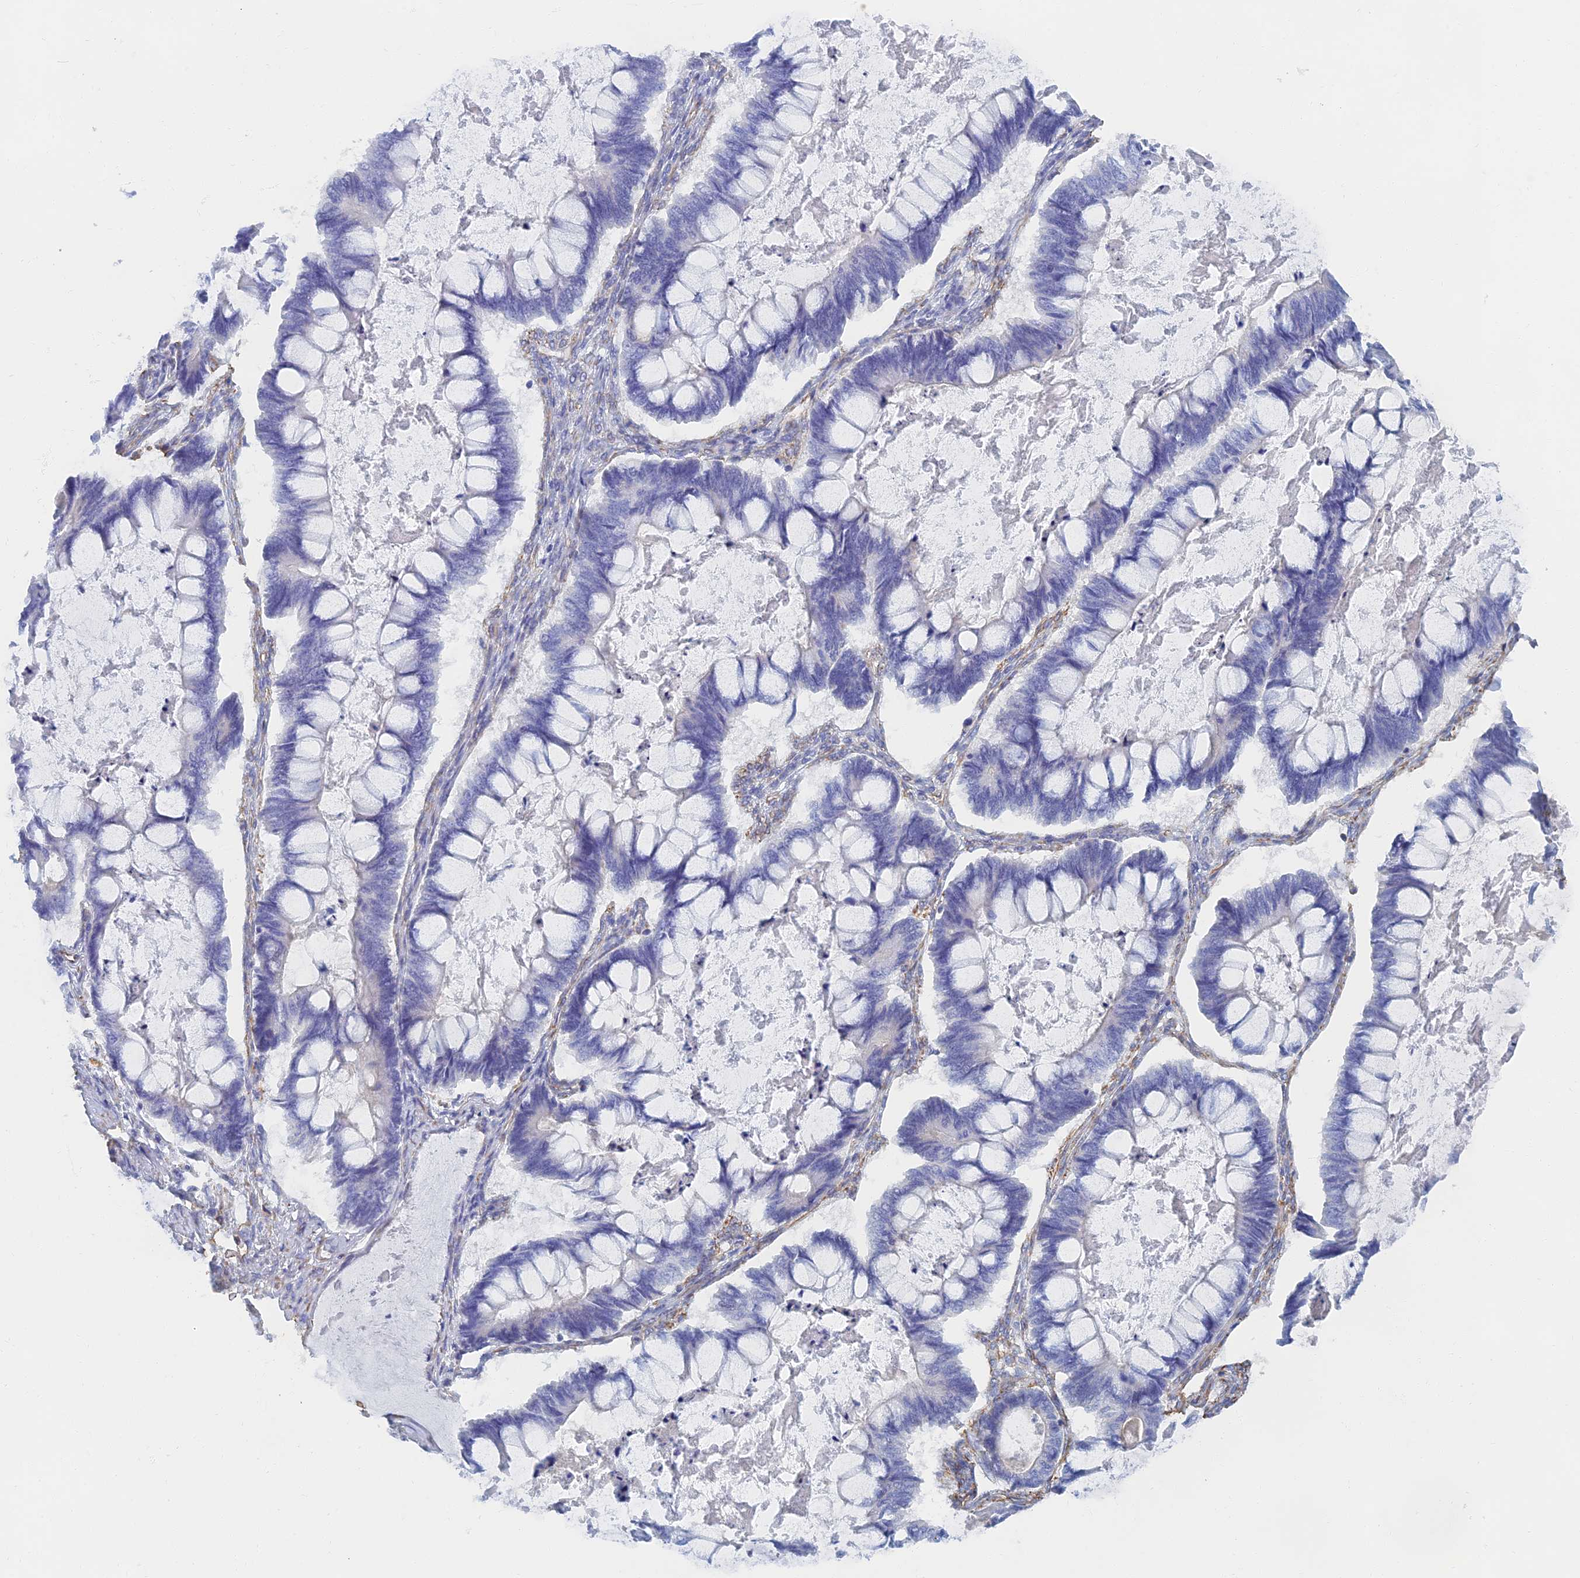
{"staining": {"intensity": "negative", "quantity": "none", "location": "none"}, "tissue": "ovarian cancer", "cell_type": "Tumor cells", "image_type": "cancer", "snomed": [{"axis": "morphology", "description": "Cystadenocarcinoma, mucinous, NOS"}, {"axis": "topography", "description": "Ovary"}], "caption": "IHC histopathology image of neoplastic tissue: ovarian cancer stained with DAB (3,3'-diaminobenzidine) displays no significant protein positivity in tumor cells.", "gene": "RMC1", "patient": {"sex": "female", "age": 61}}